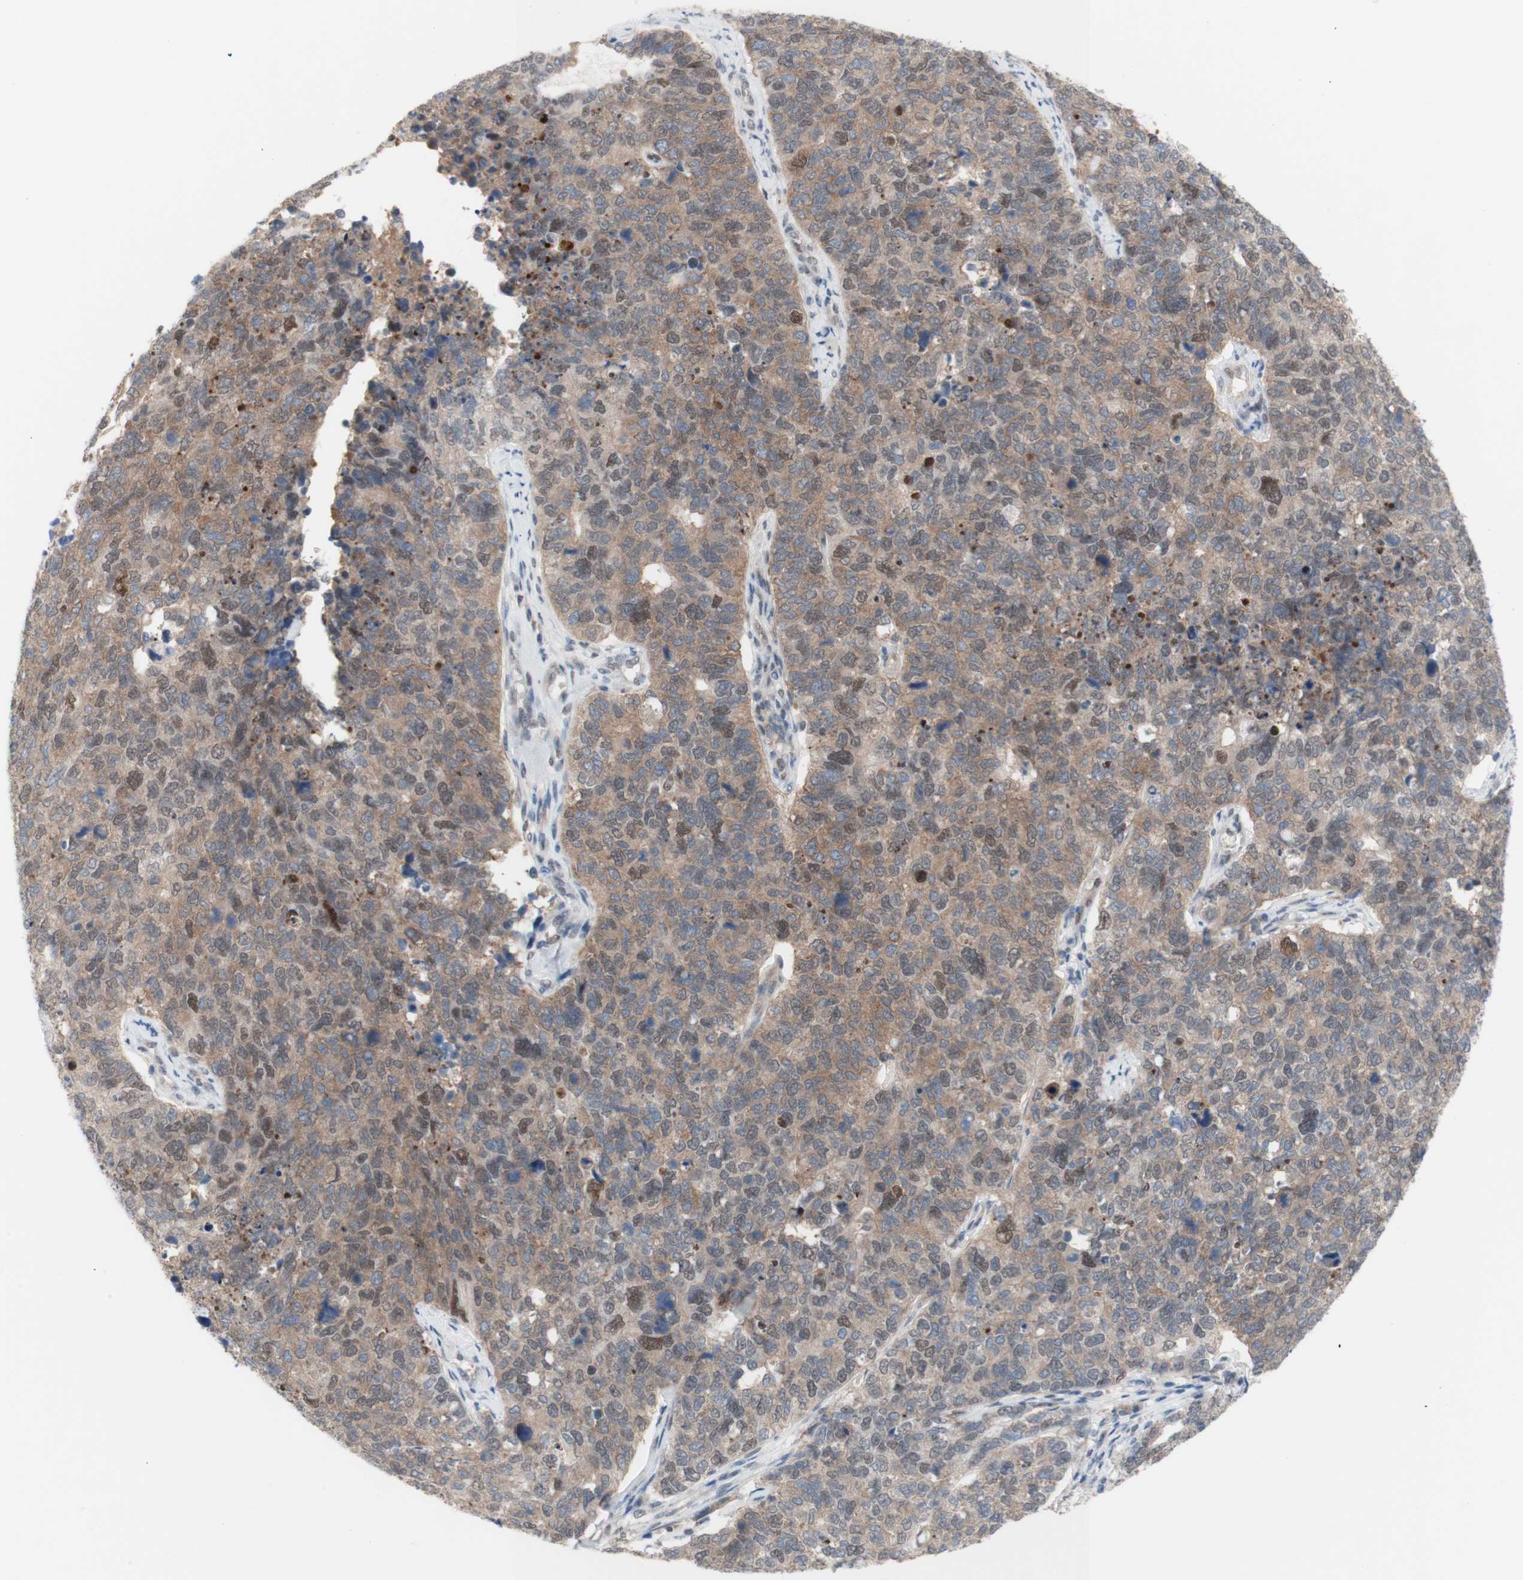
{"staining": {"intensity": "moderate", "quantity": ">75%", "location": "cytoplasmic/membranous,nuclear"}, "tissue": "cervical cancer", "cell_type": "Tumor cells", "image_type": "cancer", "snomed": [{"axis": "morphology", "description": "Squamous cell carcinoma, NOS"}, {"axis": "topography", "description": "Cervix"}], "caption": "This is an image of immunohistochemistry staining of cervical cancer, which shows moderate positivity in the cytoplasmic/membranous and nuclear of tumor cells.", "gene": "PRMT5", "patient": {"sex": "female", "age": 63}}